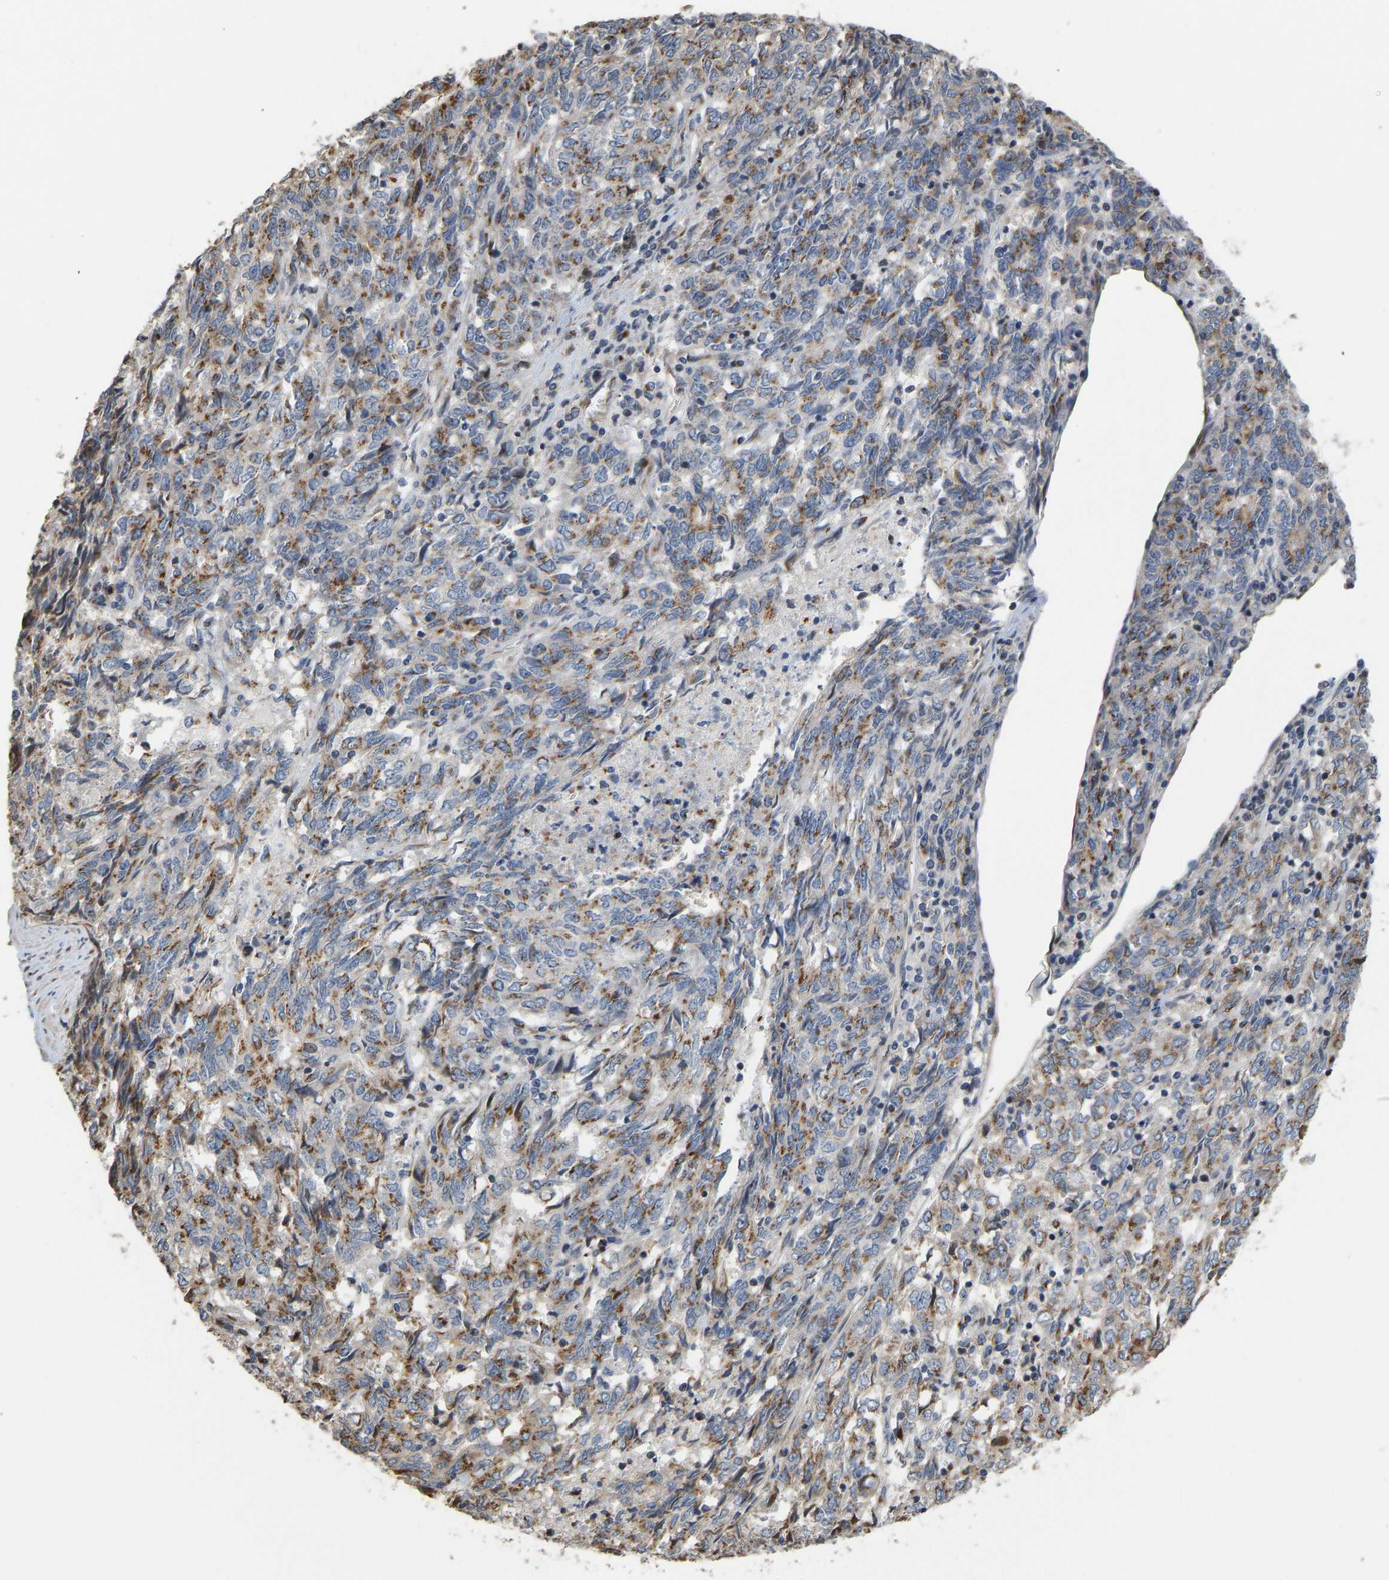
{"staining": {"intensity": "moderate", "quantity": ">75%", "location": "cytoplasmic/membranous"}, "tissue": "endometrial cancer", "cell_type": "Tumor cells", "image_type": "cancer", "snomed": [{"axis": "morphology", "description": "Adenocarcinoma, NOS"}, {"axis": "topography", "description": "Endometrium"}], "caption": "Moderate cytoplasmic/membranous expression for a protein is present in approximately >75% of tumor cells of endometrial adenocarcinoma using immunohistochemistry.", "gene": "YIPF4", "patient": {"sex": "female", "age": 80}}